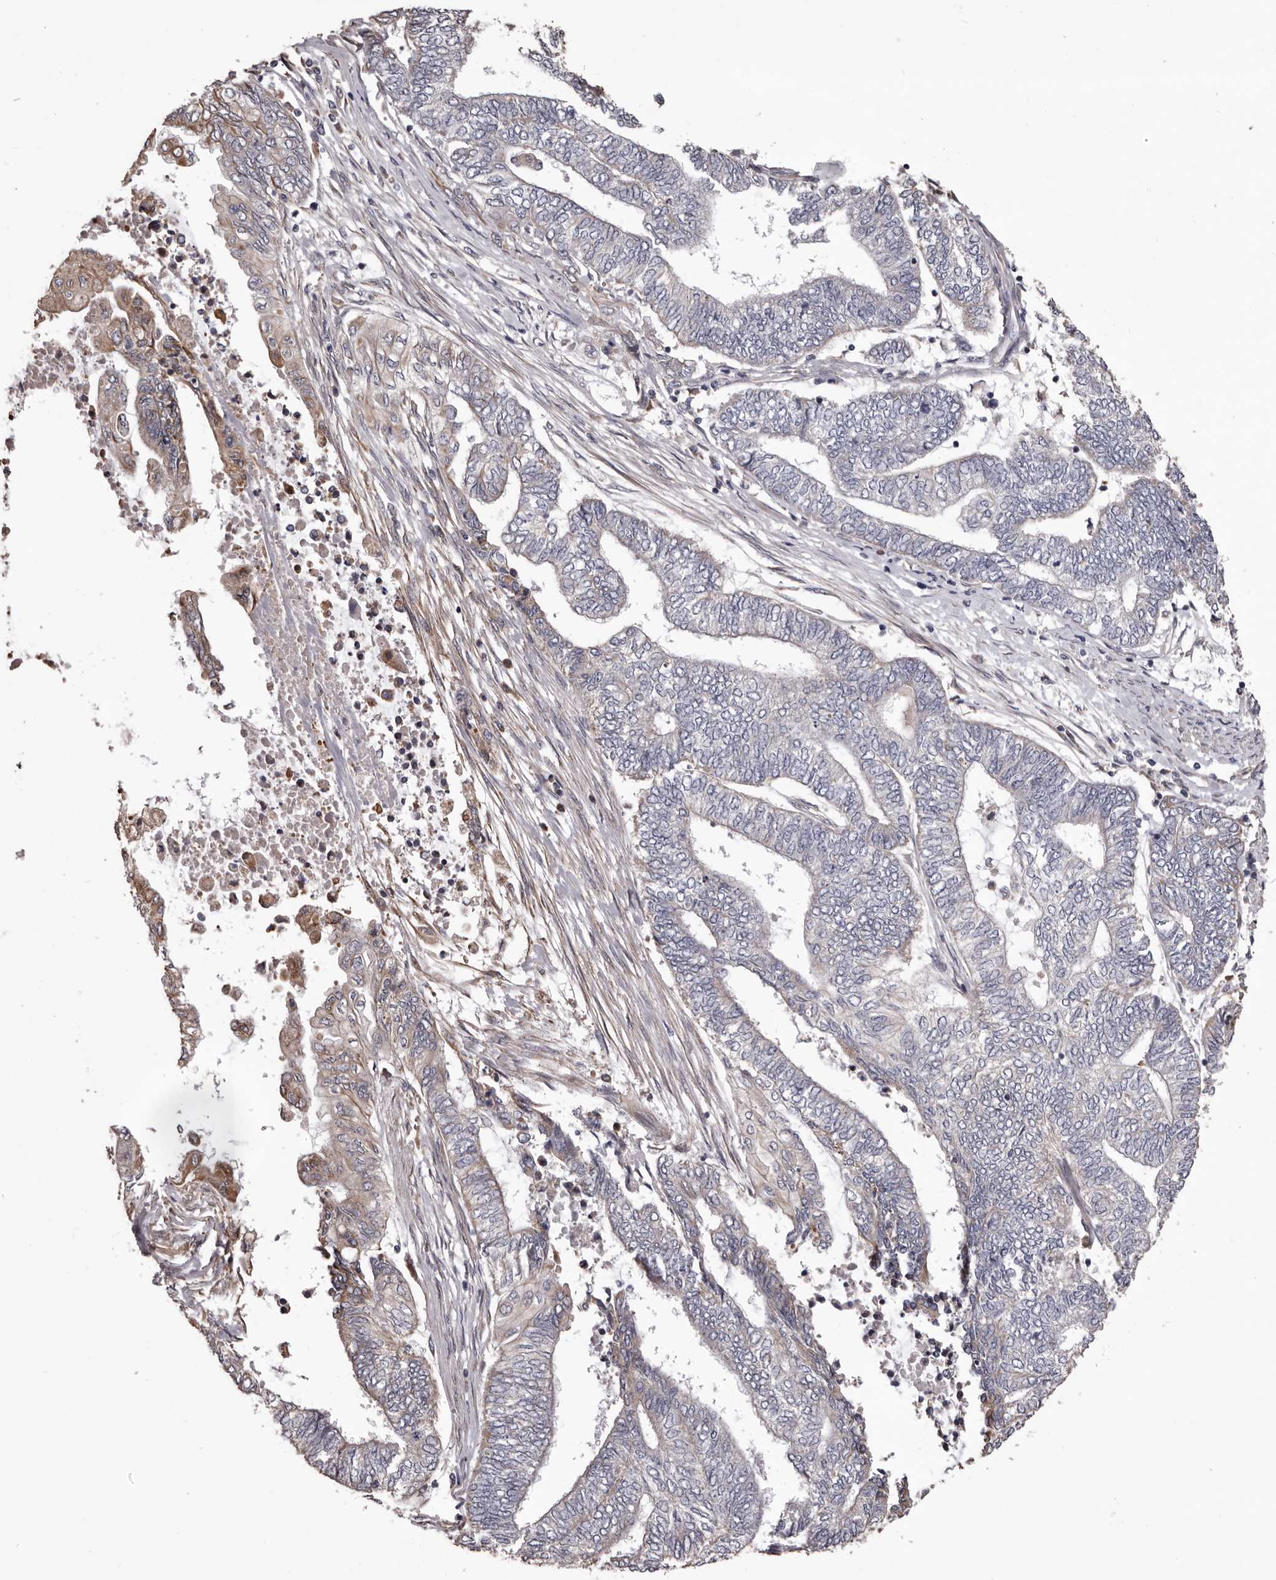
{"staining": {"intensity": "negative", "quantity": "none", "location": "none"}, "tissue": "endometrial cancer", "cell_type": "Tumor cells", "image_type": "cancer", "snomed": [{"axis": "morphology", "description": "Adenocarcinoma, NOS"}, {"axis": "topography", "description": "Uterus"}, {"axis": "topography", "description": "Endometrium"}], "caption": "Protein analysis of adenocarcinoma (endometrial) shows no significant positivity in tumor cells. (DAB IHC with hematoxylin counter stain).", "gene": "CEP104", "patient": {"sex": "female", "age": 70}}